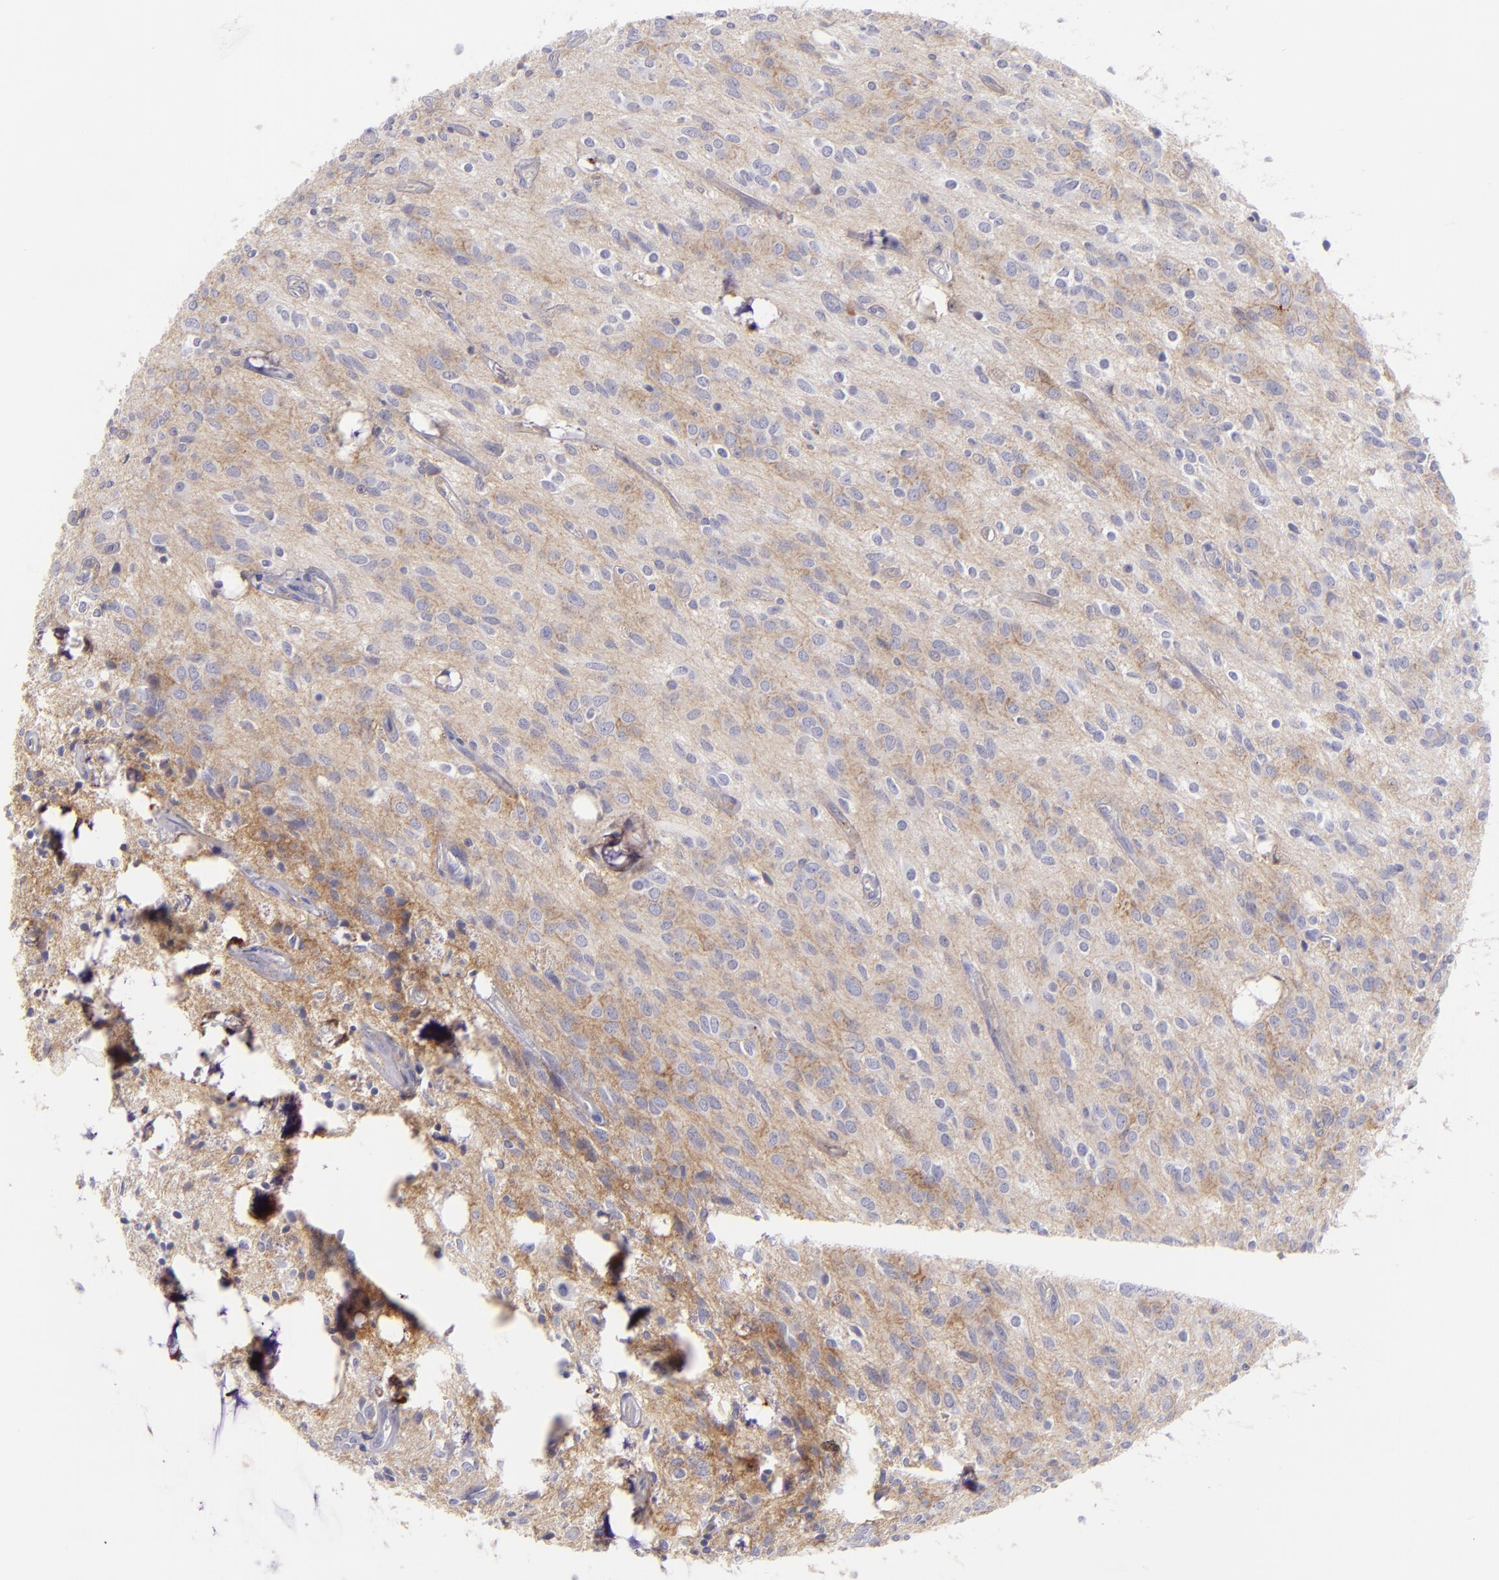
{"staining": {"intensity": "negative", "quantity": "none", "location": "none"}, "tissue": "glioma", "cell_type": "Tumor cells", "image_type": "cancer", "snomed": [{"axis": "morphology", "description": "Glioma, malignant, Low grade"}, {"axis": "topography", "description": "Brain"}], "caption": "A high-resolution image shows immunohistochemistry (IHC) staining of glioma, which demonstrates no significant positivity in tumor cells.", "gene": "CD82", "patient": {"sex": "female", "age": 15}}